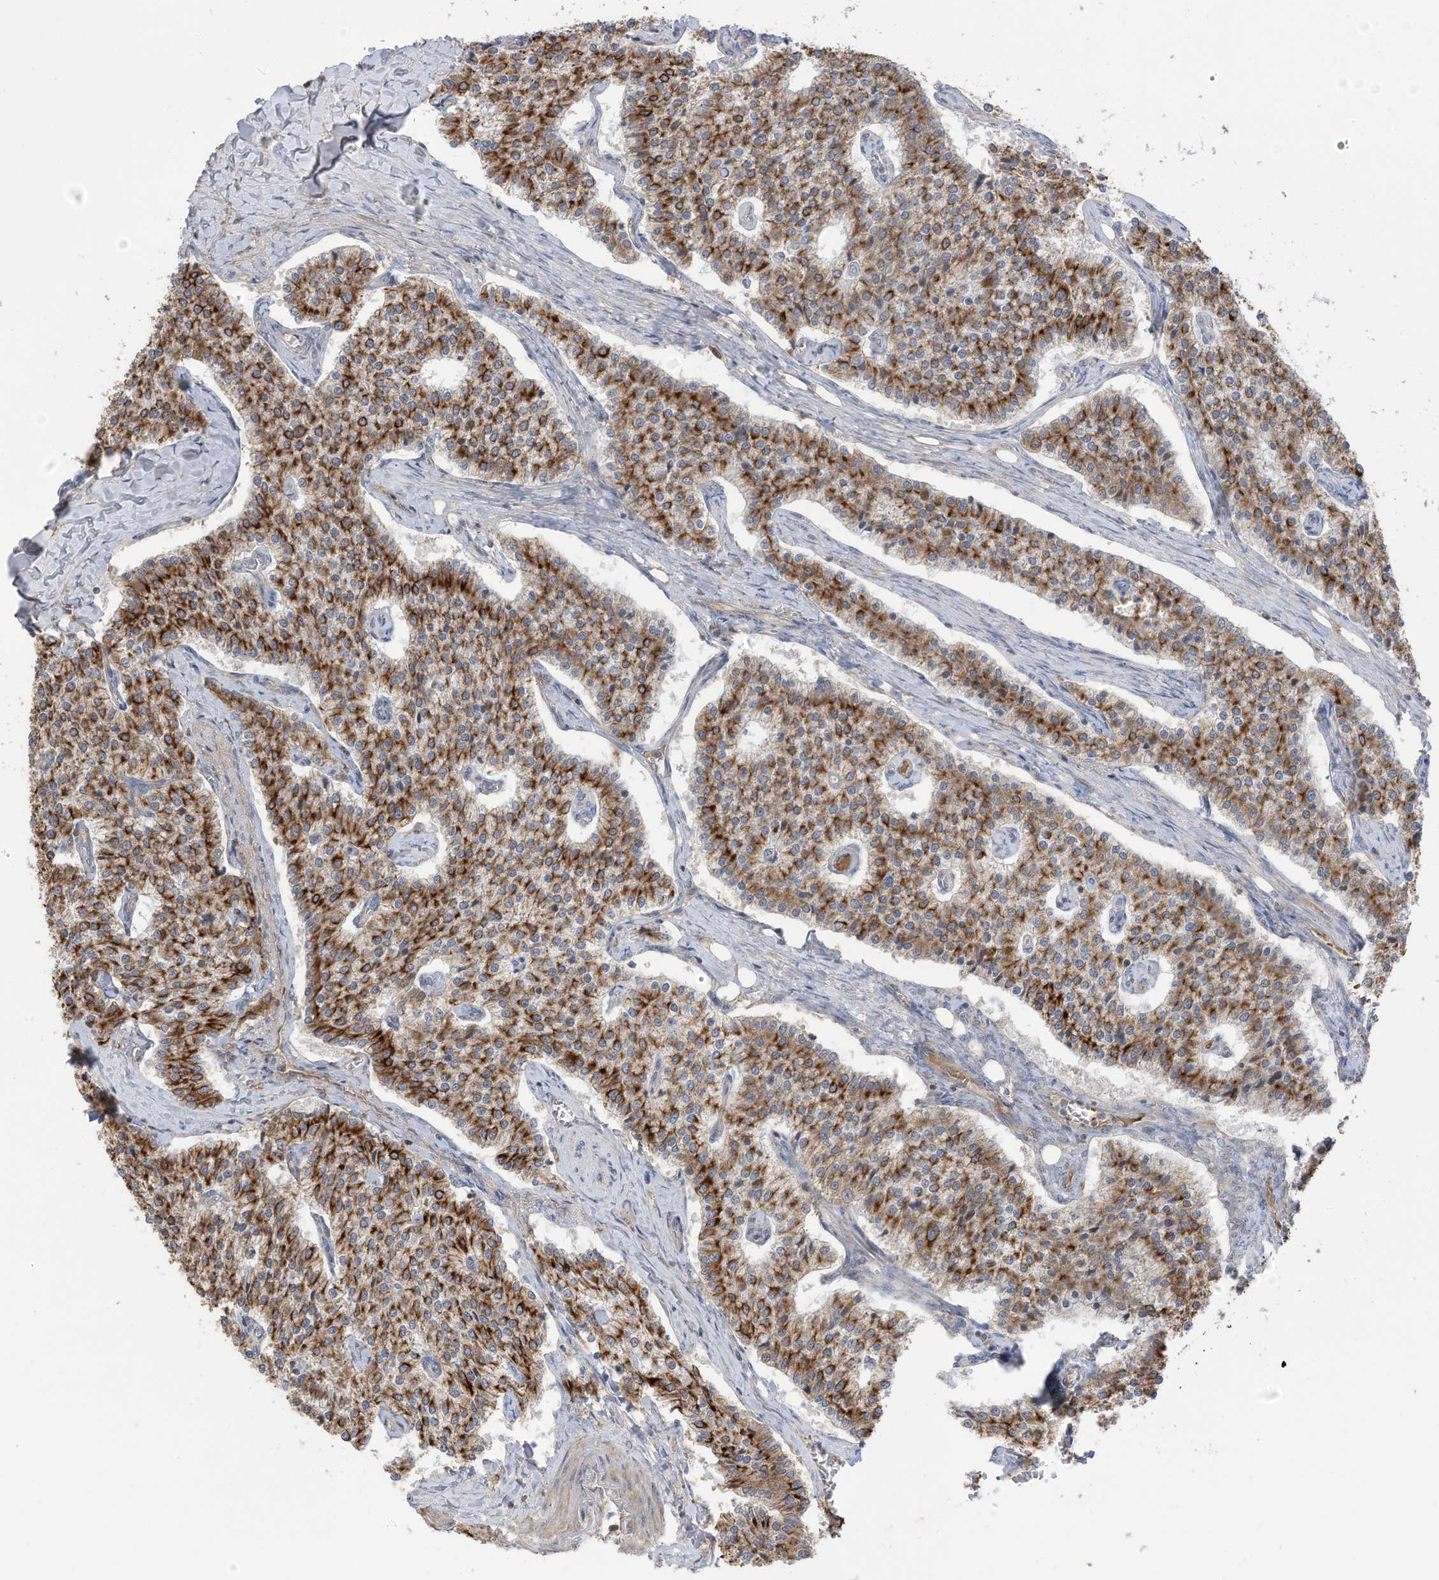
{"staining": {"intensity": "strong", "quantity": ">75%", "location": "cytoplasmic/membranous"}, "tissue": "carcinoid", "cell_type": "Tumor cells", "image_type": "cancer", "snomed": [{"axis": "morphology", "description": "Carcinoid, malignant, NOS"}, {"axis": "topography", "description": "Colon"}], "caption": "A histopathology image of carcinoid (malignant) stained for a protein displays strong cytoplasmic/membranous brown staining in tumor cells.", "gene": "CGAS", "patient": {"sex": "female", "age": 52}}